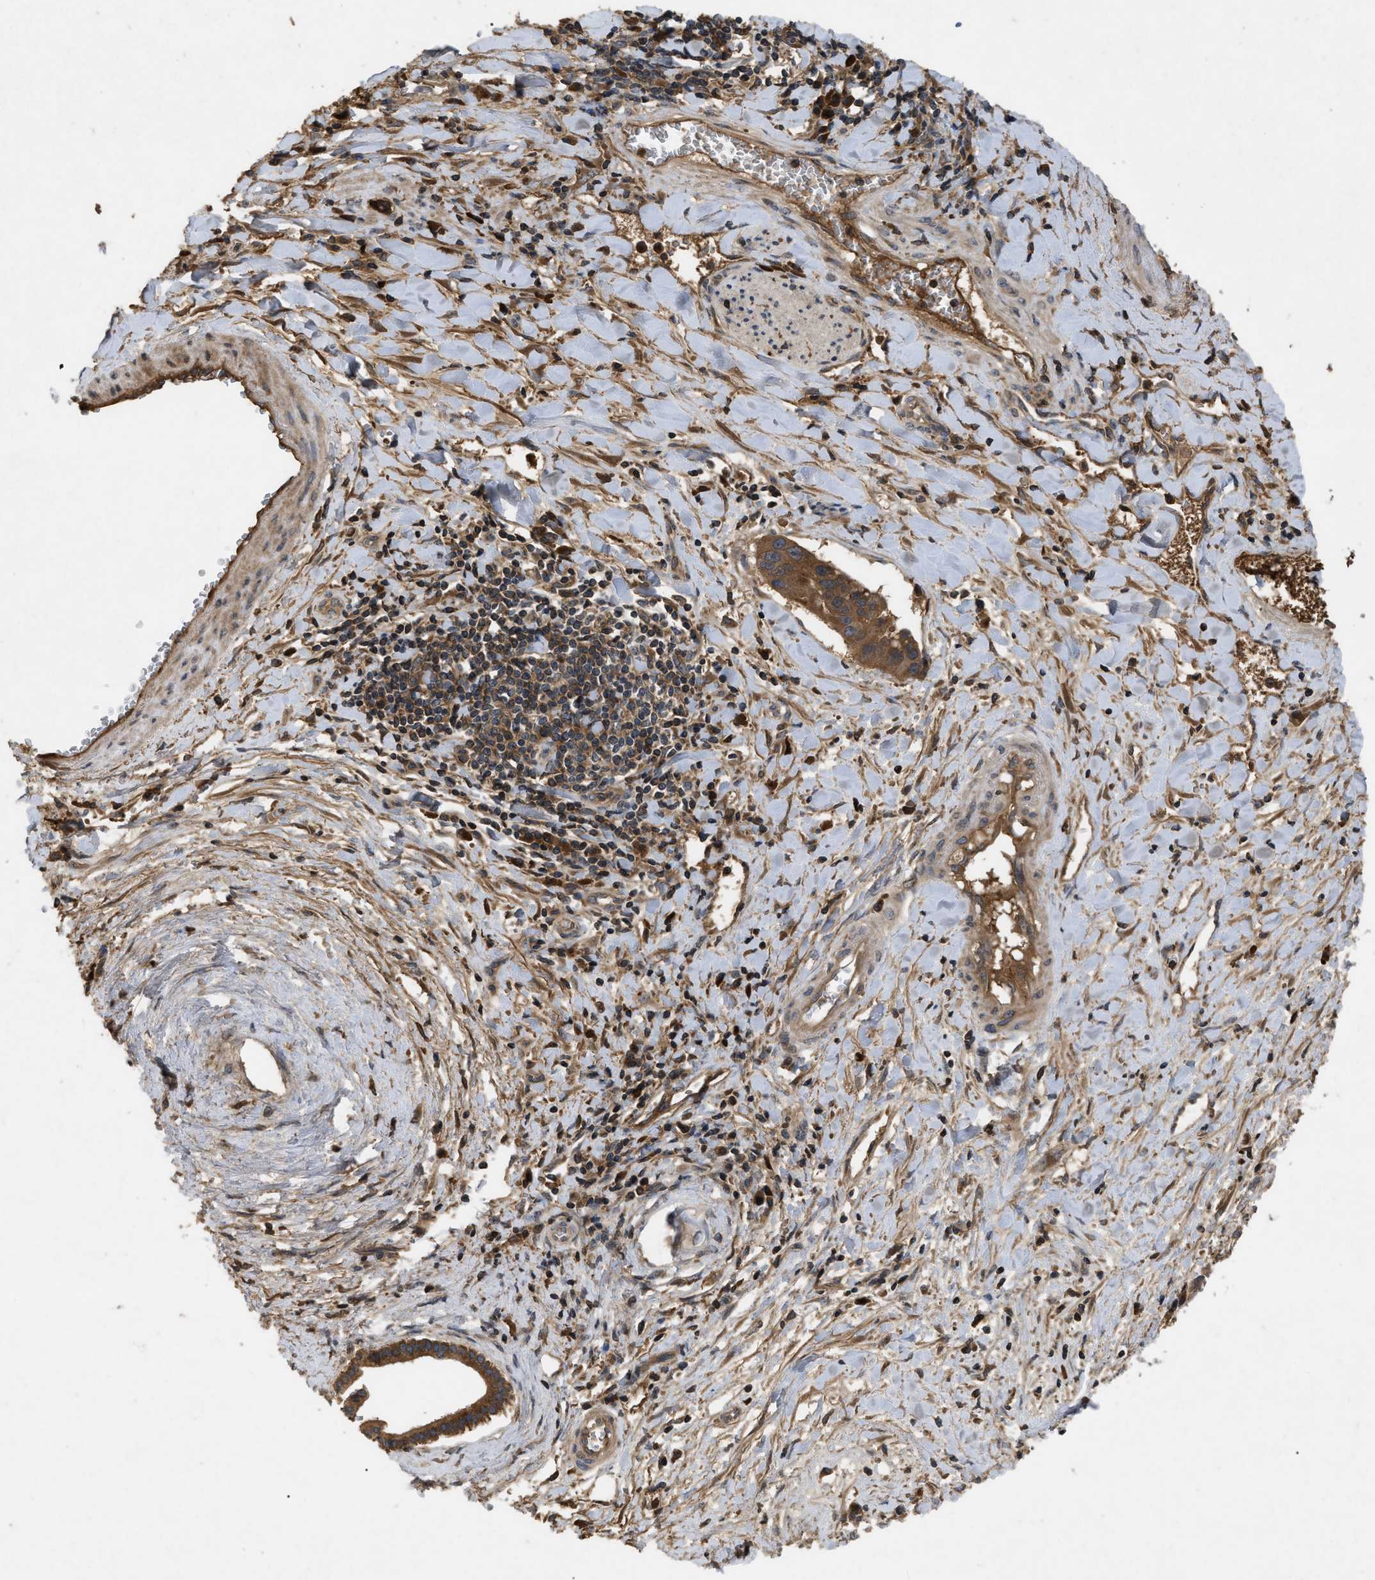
{"staining": {"intensity": "moderate", "quantity": ">75%", "location": "cytoplasmic/membranous"}, "tissue": "liver cancer", "cell_type": "Tumor cells", "image_type": "cancer", "snomed": [{"axis": "morphology", "description": "Cholangiocarcinoma"}, {"axis": "topography", "description": "Liver"}], "caption": "A brown stain highlights moderate cytoplasmic/membranous expression of a protein in liver cancer tumor cells.", "gene": "RAB2A", "patient": {"sex": "female", "age": 65}}